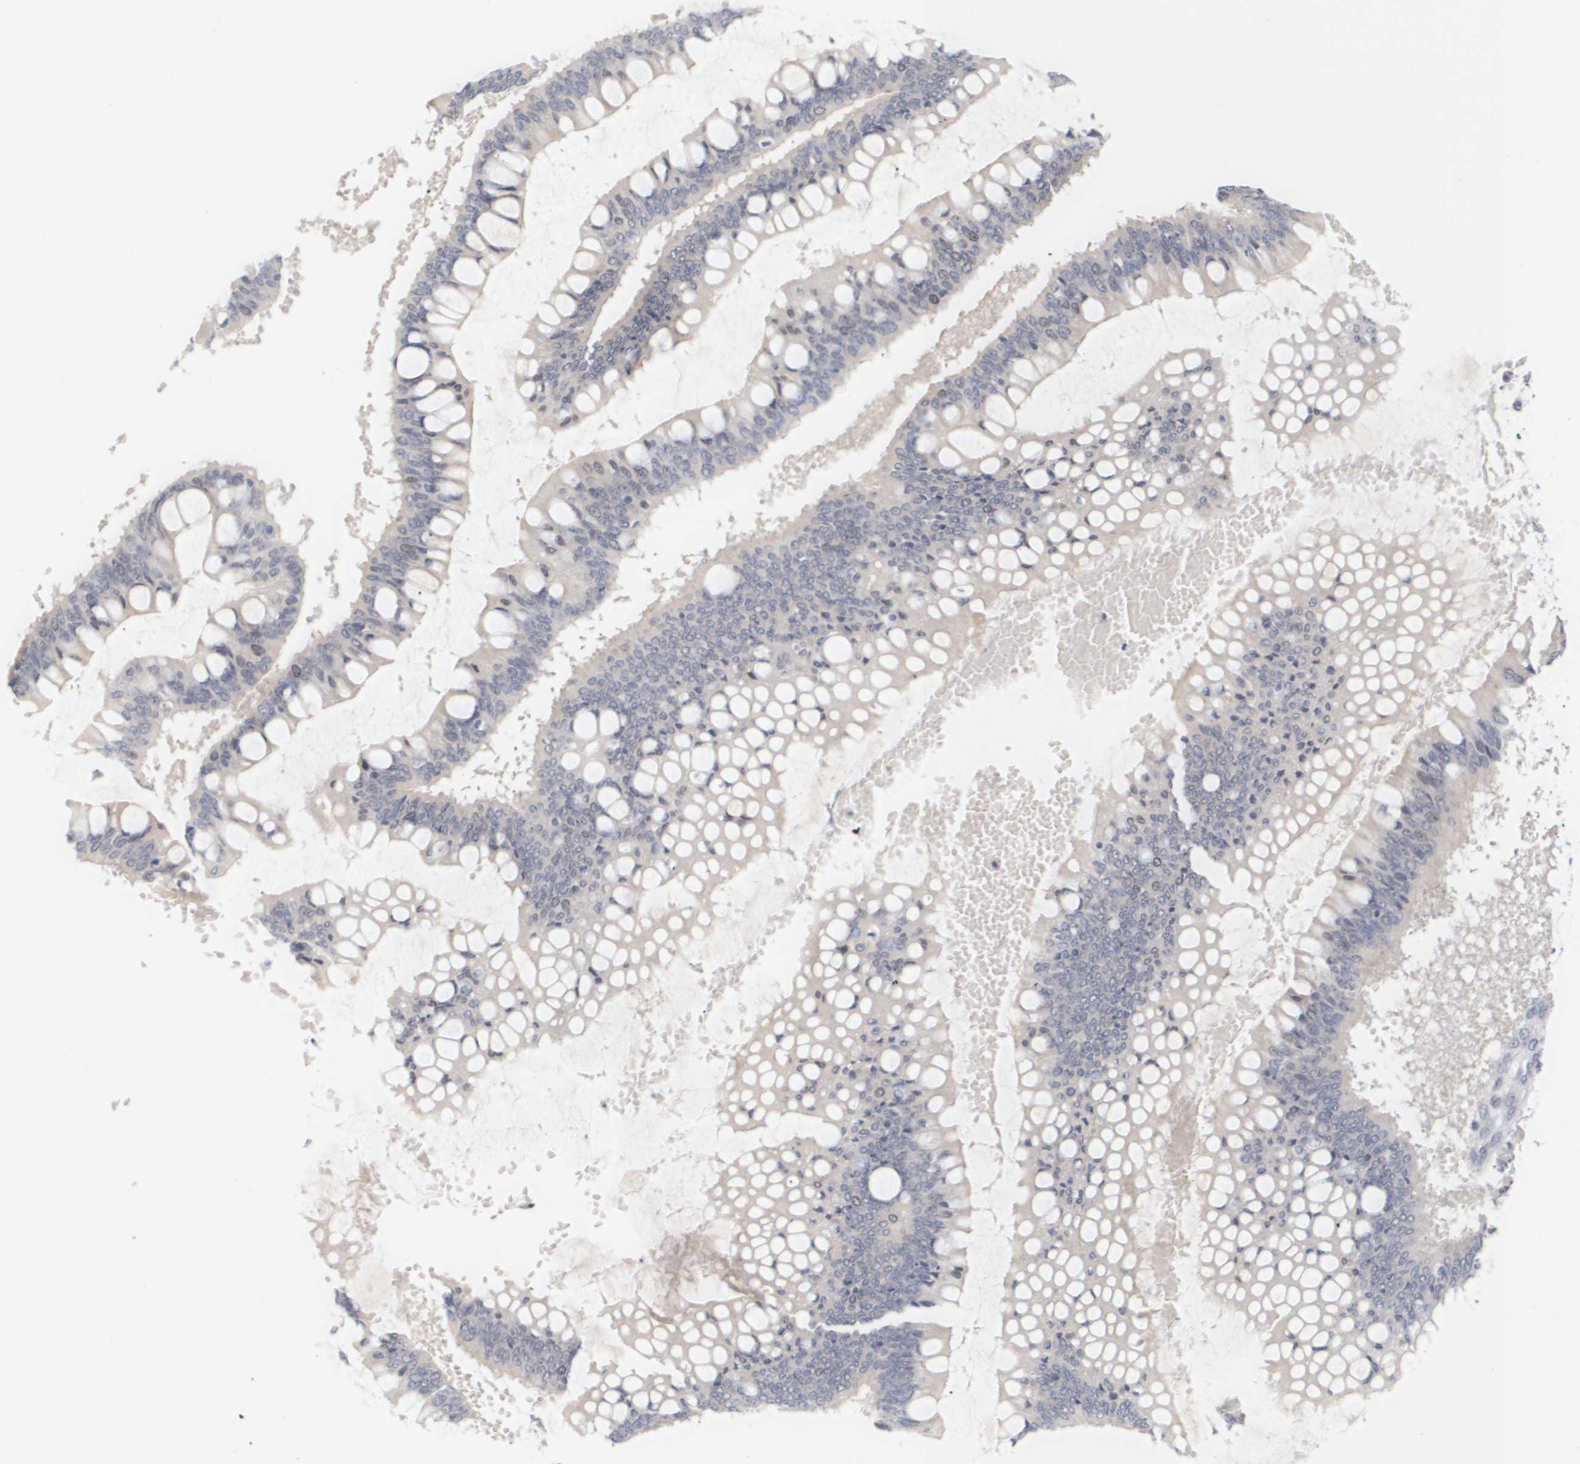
{"staining": {"intensity": "negative", "quantity": "none", "location": "none"}, "tissue": "ovarian cancer", "cell_type": "Tumor cells", "image_type": "cancer", "snomed": [{"axis": "morphology", "description": "Cystadenocarcinoma, mucinous, NOS"}, {"axis": "topography", "description": "Ovary"}], "caption": "This is a histopathology image of immunohistochemistry staining of ovarian mucinous cystadenocarcinoma, which shows no staining in tumor cells. The staining was performed using DAB (3,3'-diaminobenzidine) to visualize the protein expression in brown, while the nuclei were stained in blue with hematoxylin (Magnification: 20x).", "gene": "CYB561", "patient": {"sex": "female", "age": 73}}